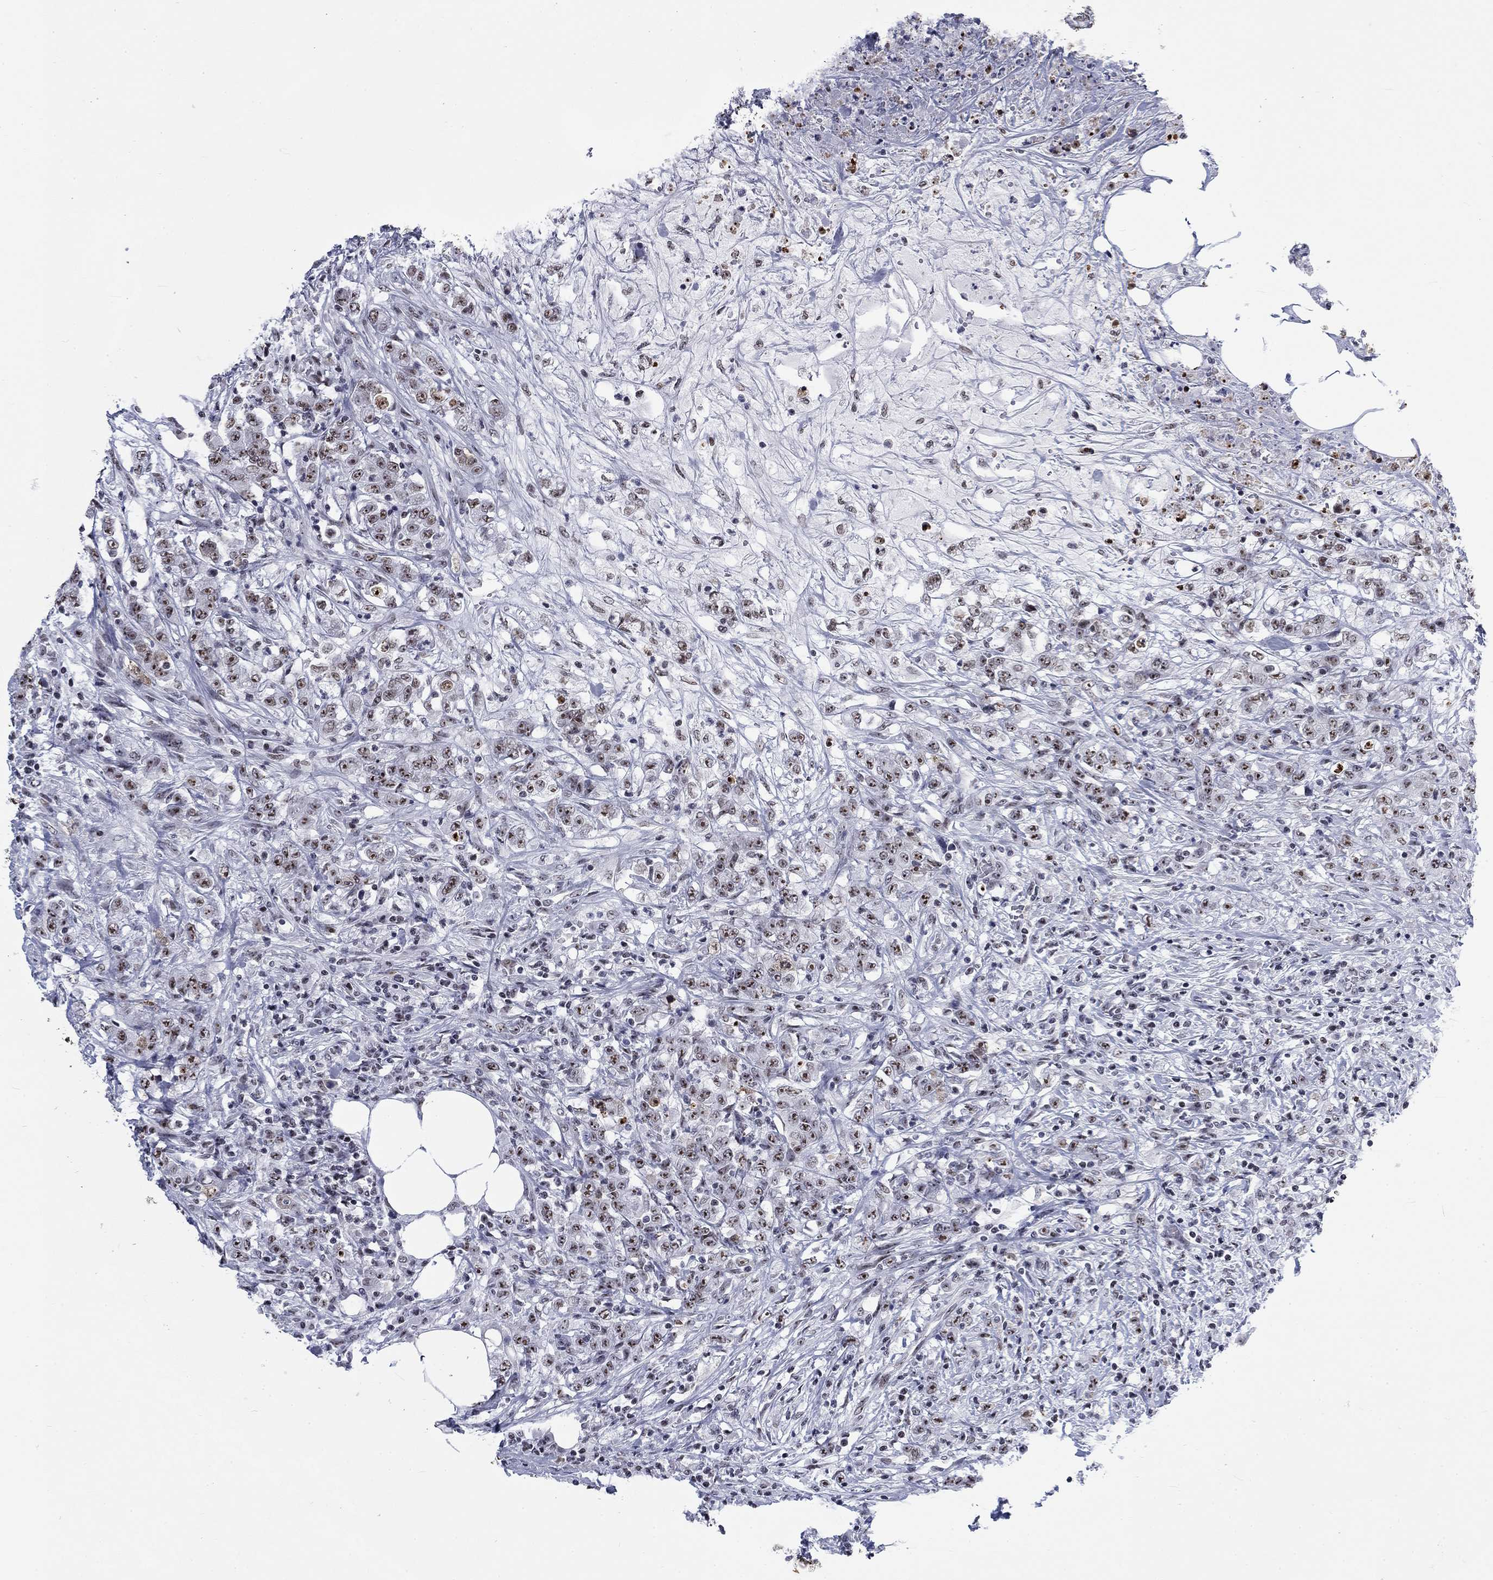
{"staining": {"intensity": "weak", "quantity": "<25%", "location": "nuclear"}, "tissue": "colorectal cancer", "cell_type": "Tumor cells", "image_type": "cancer", "snomed": [{"axis": "morphology", "description": "Adenocarcinoma, NOS"}, {"axis": "topography", "description": "Colon"}], "caption": "Tumor cells show no significant positivity in colorectal cancer (adenocarcinoma).", "gene": "CSRNP3", "patient": {"sex": "female", "age": 48}}